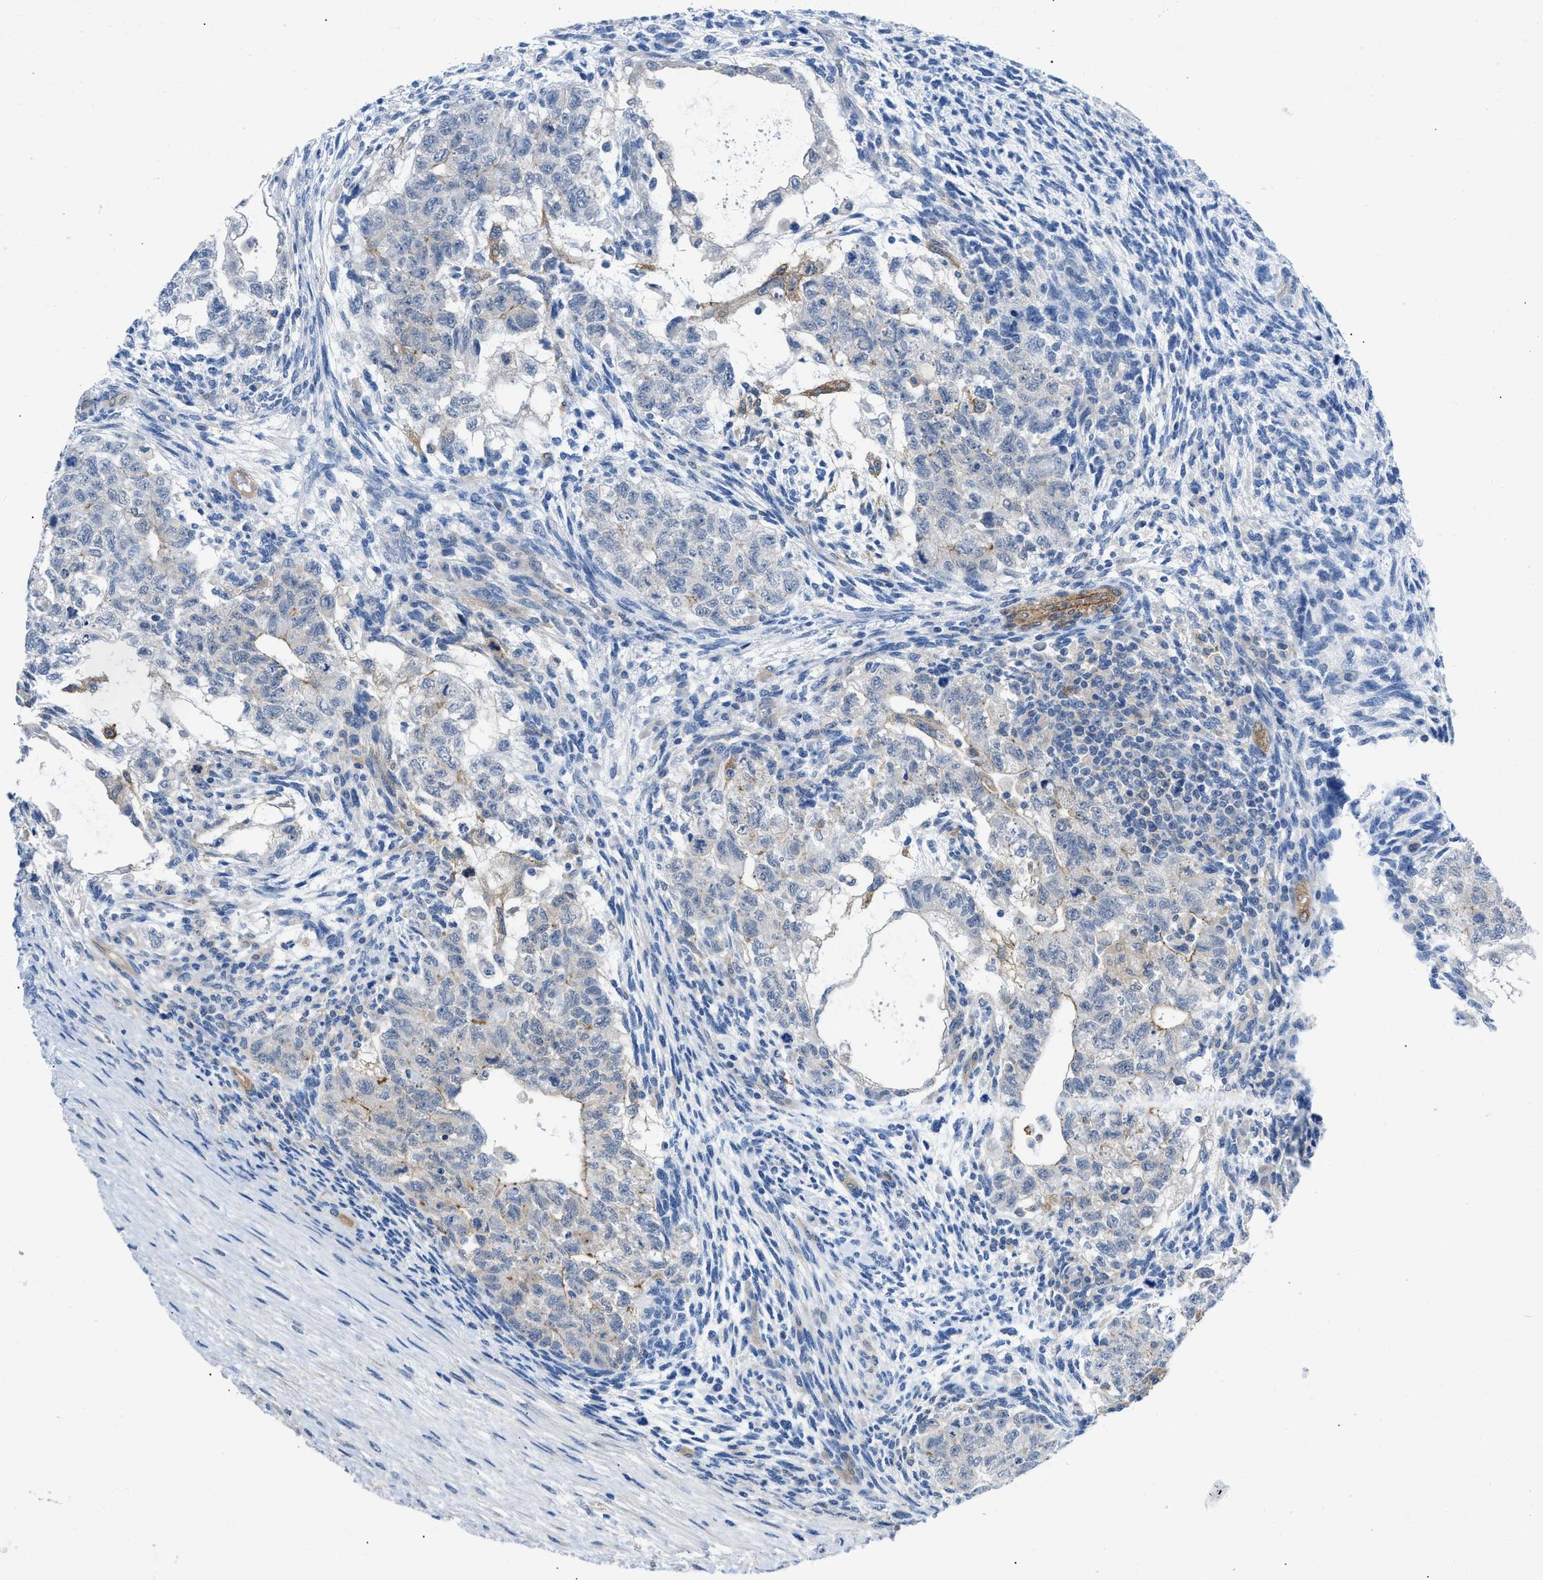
{"staining": {"intensity": "moderate", "quantity": "<25%", "location": "cytoplasmic/membranous"}, "tissue": "testis cancer", "cell_type": "Tumor cells", "image_type": "cancer", "snomed": [{"axis": "morphology", "description": "Normal tissue, NOS"}, {"axis": "morphology", "description": "Carcinoma, Embryonal, NOS"}, {"axis": "topography", "description": "Testis"}], "caption": "Human embryonal carcinoma (testis) stained for a protein (brown) shows moderate cytoplasmic/membranous positive expression in about <25% of tumor cells.", "gene": "PDLIM5", "patient": {"sex": "male", "age": 36}}